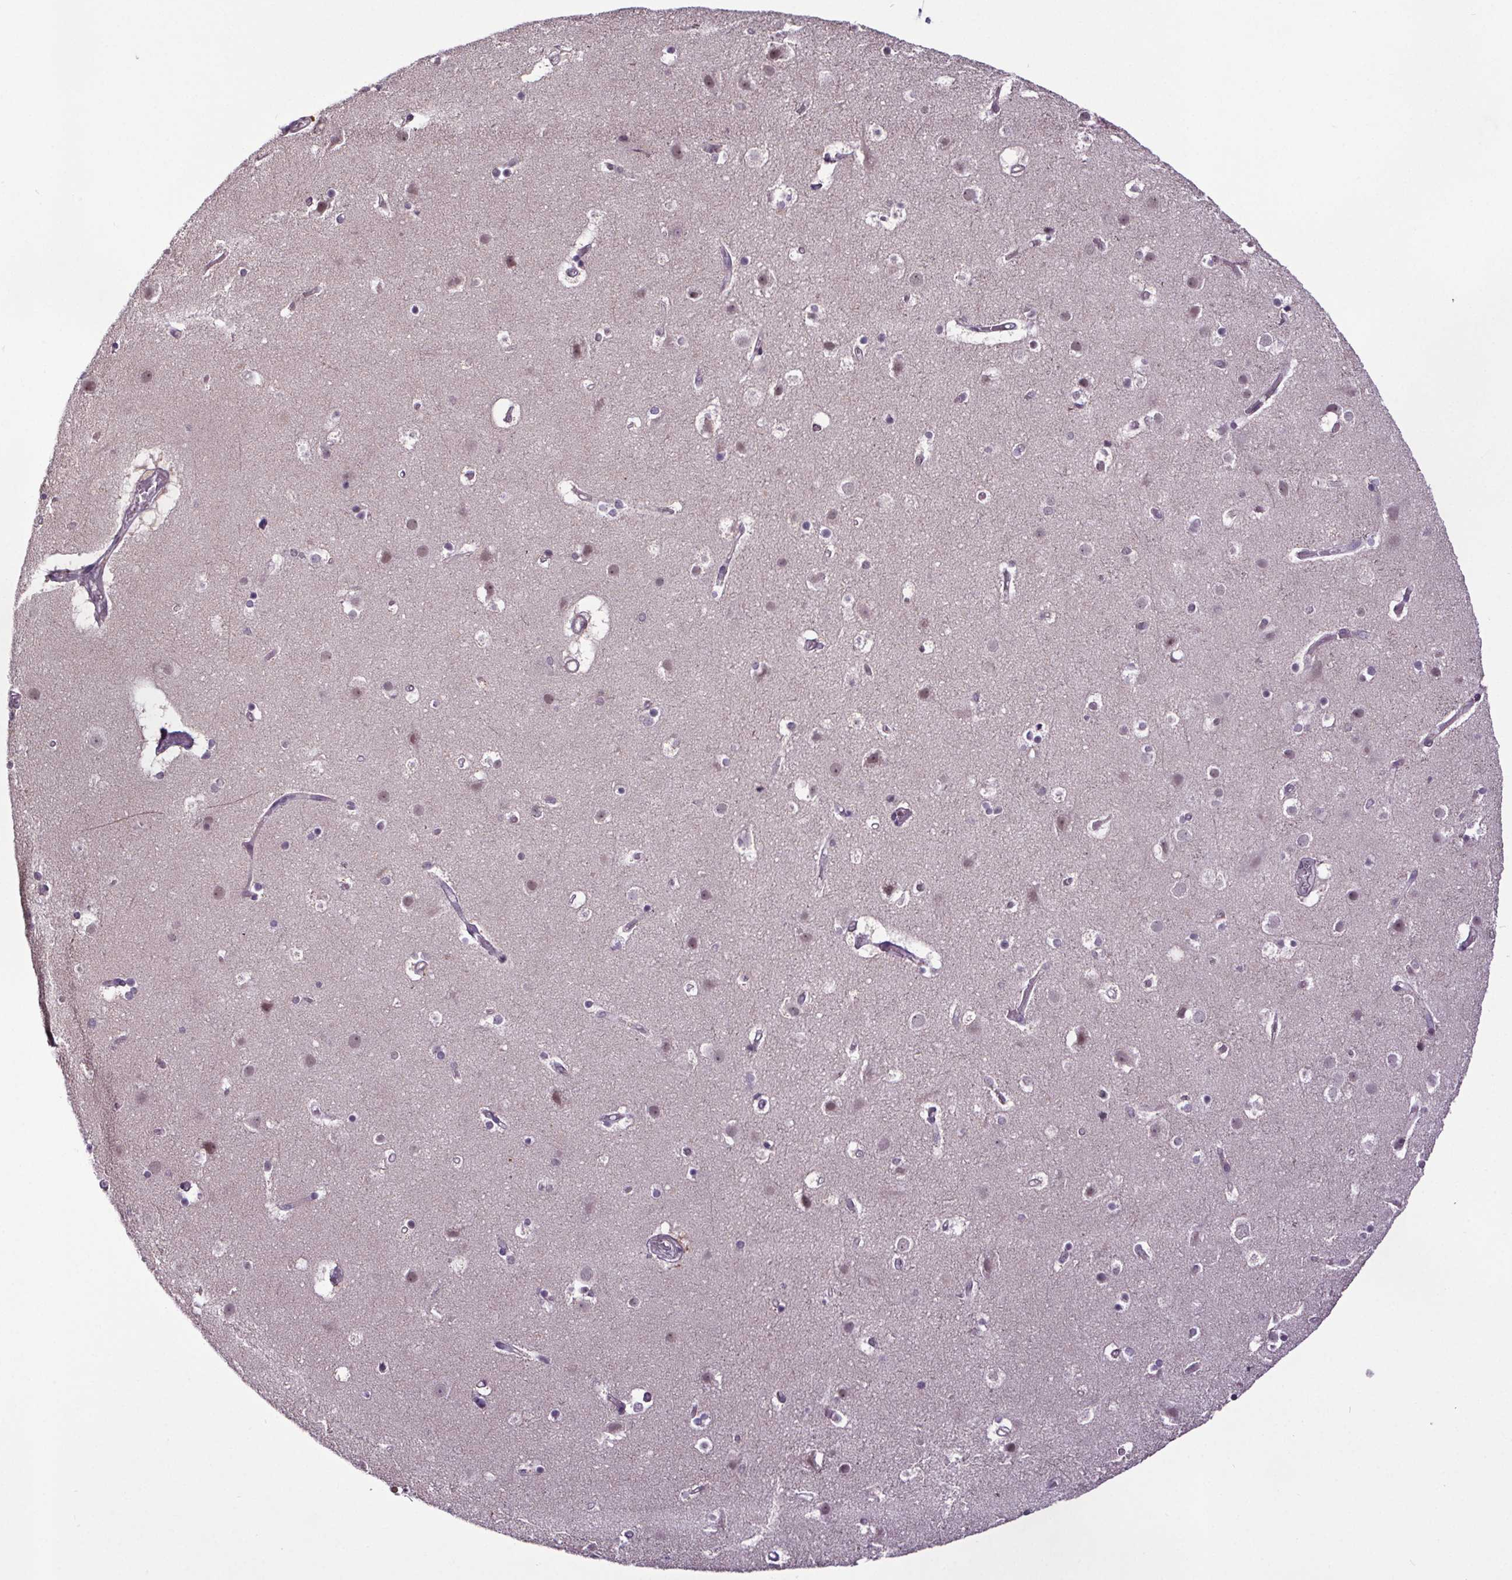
{"staining": {"intensity": "negative", "quantity": "none", "location": "none"}, "tissue": "cerebral cortex", "cell_type": "Endothelial cells", "image_type": "normal", "snomed": [{"axis": "morphology", "description": "Normal tissue, NOS"}, {"axis": "topography", "description": "Cerebral cortex"}], "caption": "Immunohistochemical staining of normal human cerebral cortex reveals no significant staining in endothelial cells. The staining is performed using DAB brown chromogen with nuclei counter-stained in using hematoxylin.", "gene": "ATMIN", "patient": {"sex": "female", "age": 52}}